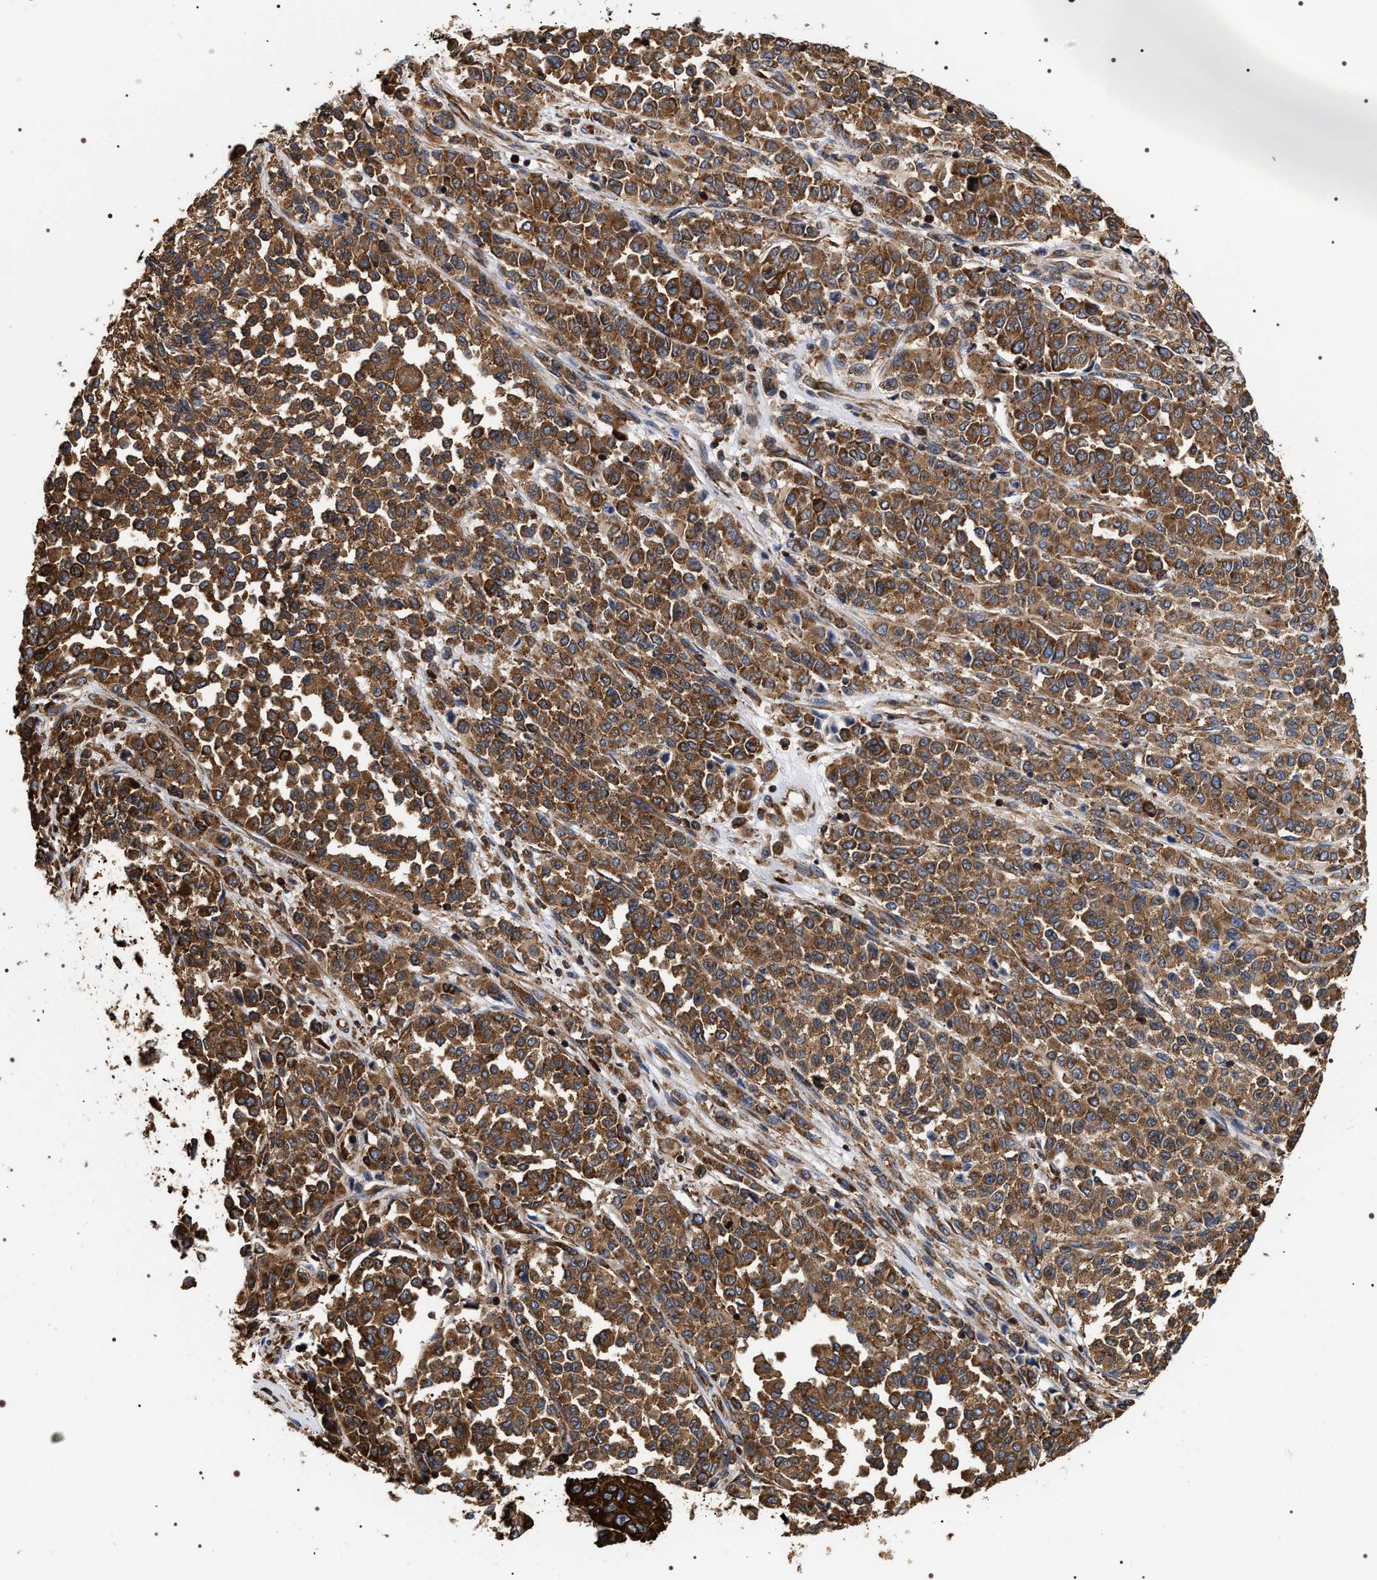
{"staining": {"intensity": "strong", "quantity": ">75%", "location": "cytoplasmic/membranous"}, "tissue": "melanoma", "cell_type": "Tumor cells", "image_type": "cancer", "snomed": [{"axis": "morphology", "description": "Malignant melanoma, Metastatic site"}, {"axis": "topography", "description": "Pancreas"}], "caption": "There is high levels of strong cytoplasmic/membranous expression in tumor cells of melanoma, as demonstrated by immunohistochemical staining (brown color).", "gene": "SERBP1", "patient": {"sex": "female", "age": 30}}